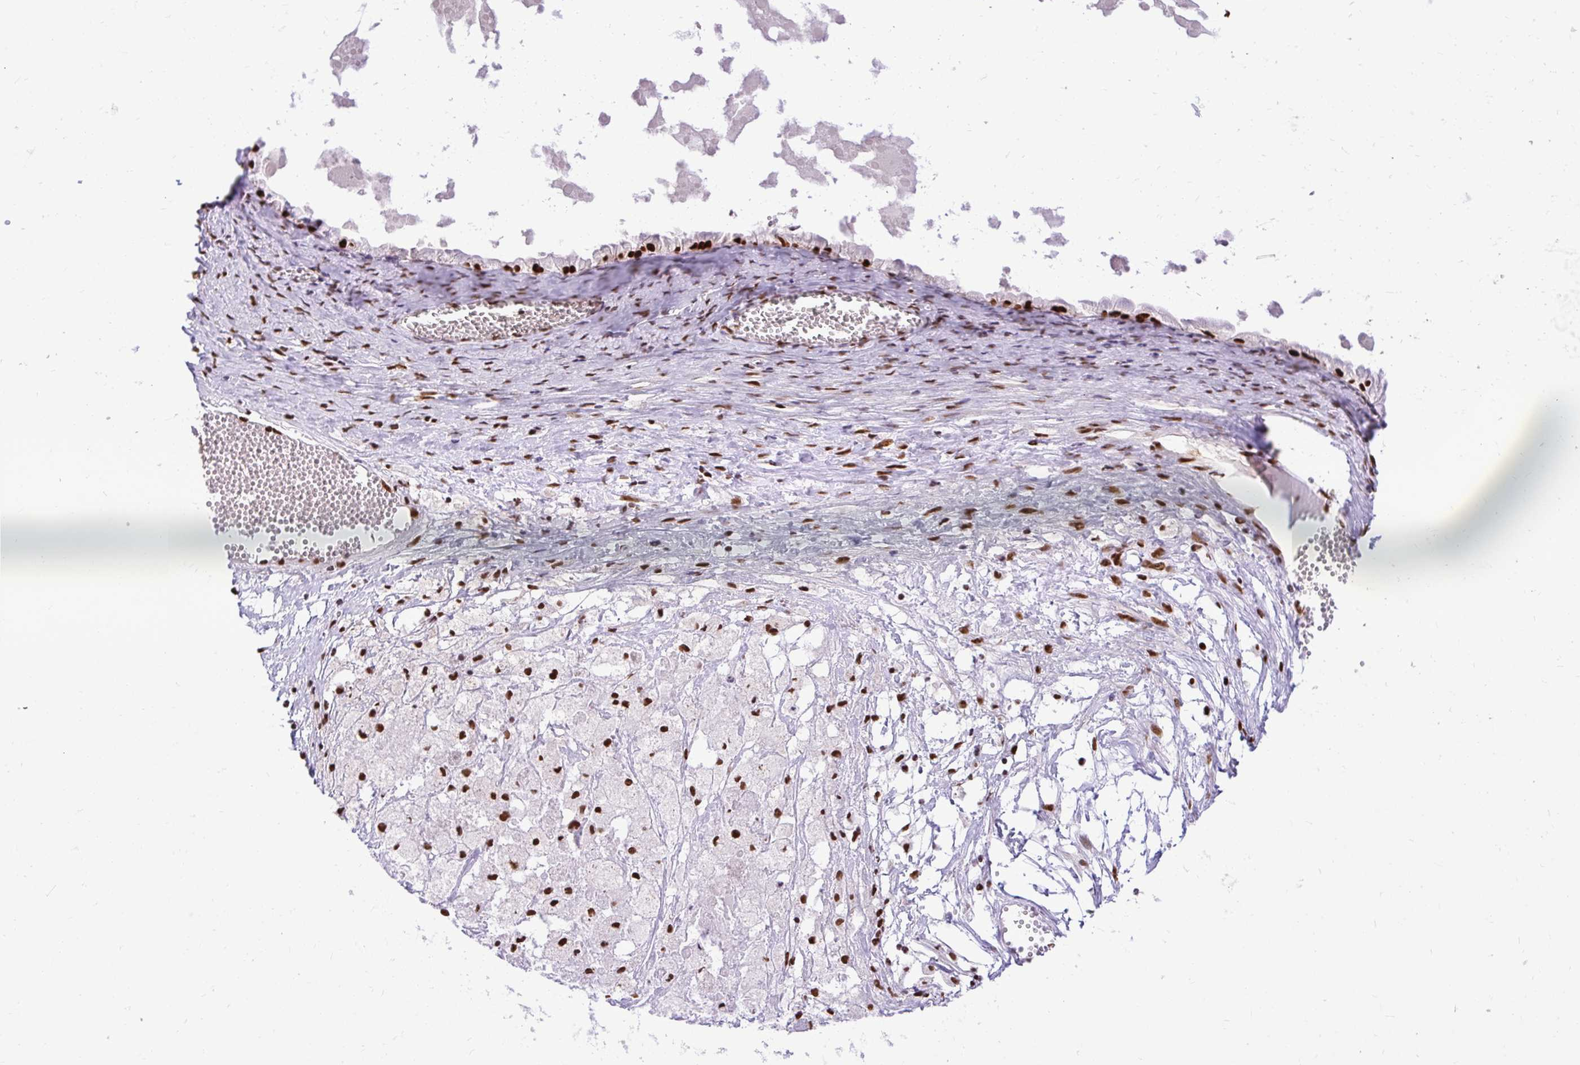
{"staining": {"intensity": "strong", "quantity": ">75%", "location": "nuclear"}, "tissue": "ovarian cancer", "cell_type": "Tumor cells", "image_type": "cancer", "snomed": [{"axis": "morphology", "description": "Cystadenocarcinoma, mucinous, NOS"}, {"axis": "topography", "description": "Ovary"}], "caption": "Mucinous cystadenocarcinoma (ovarian) stained with a protein marker demonstrates strong staining in tumor cells.", "gene": "PRPF19", "patient": {"sex": "female", "age": 61}}